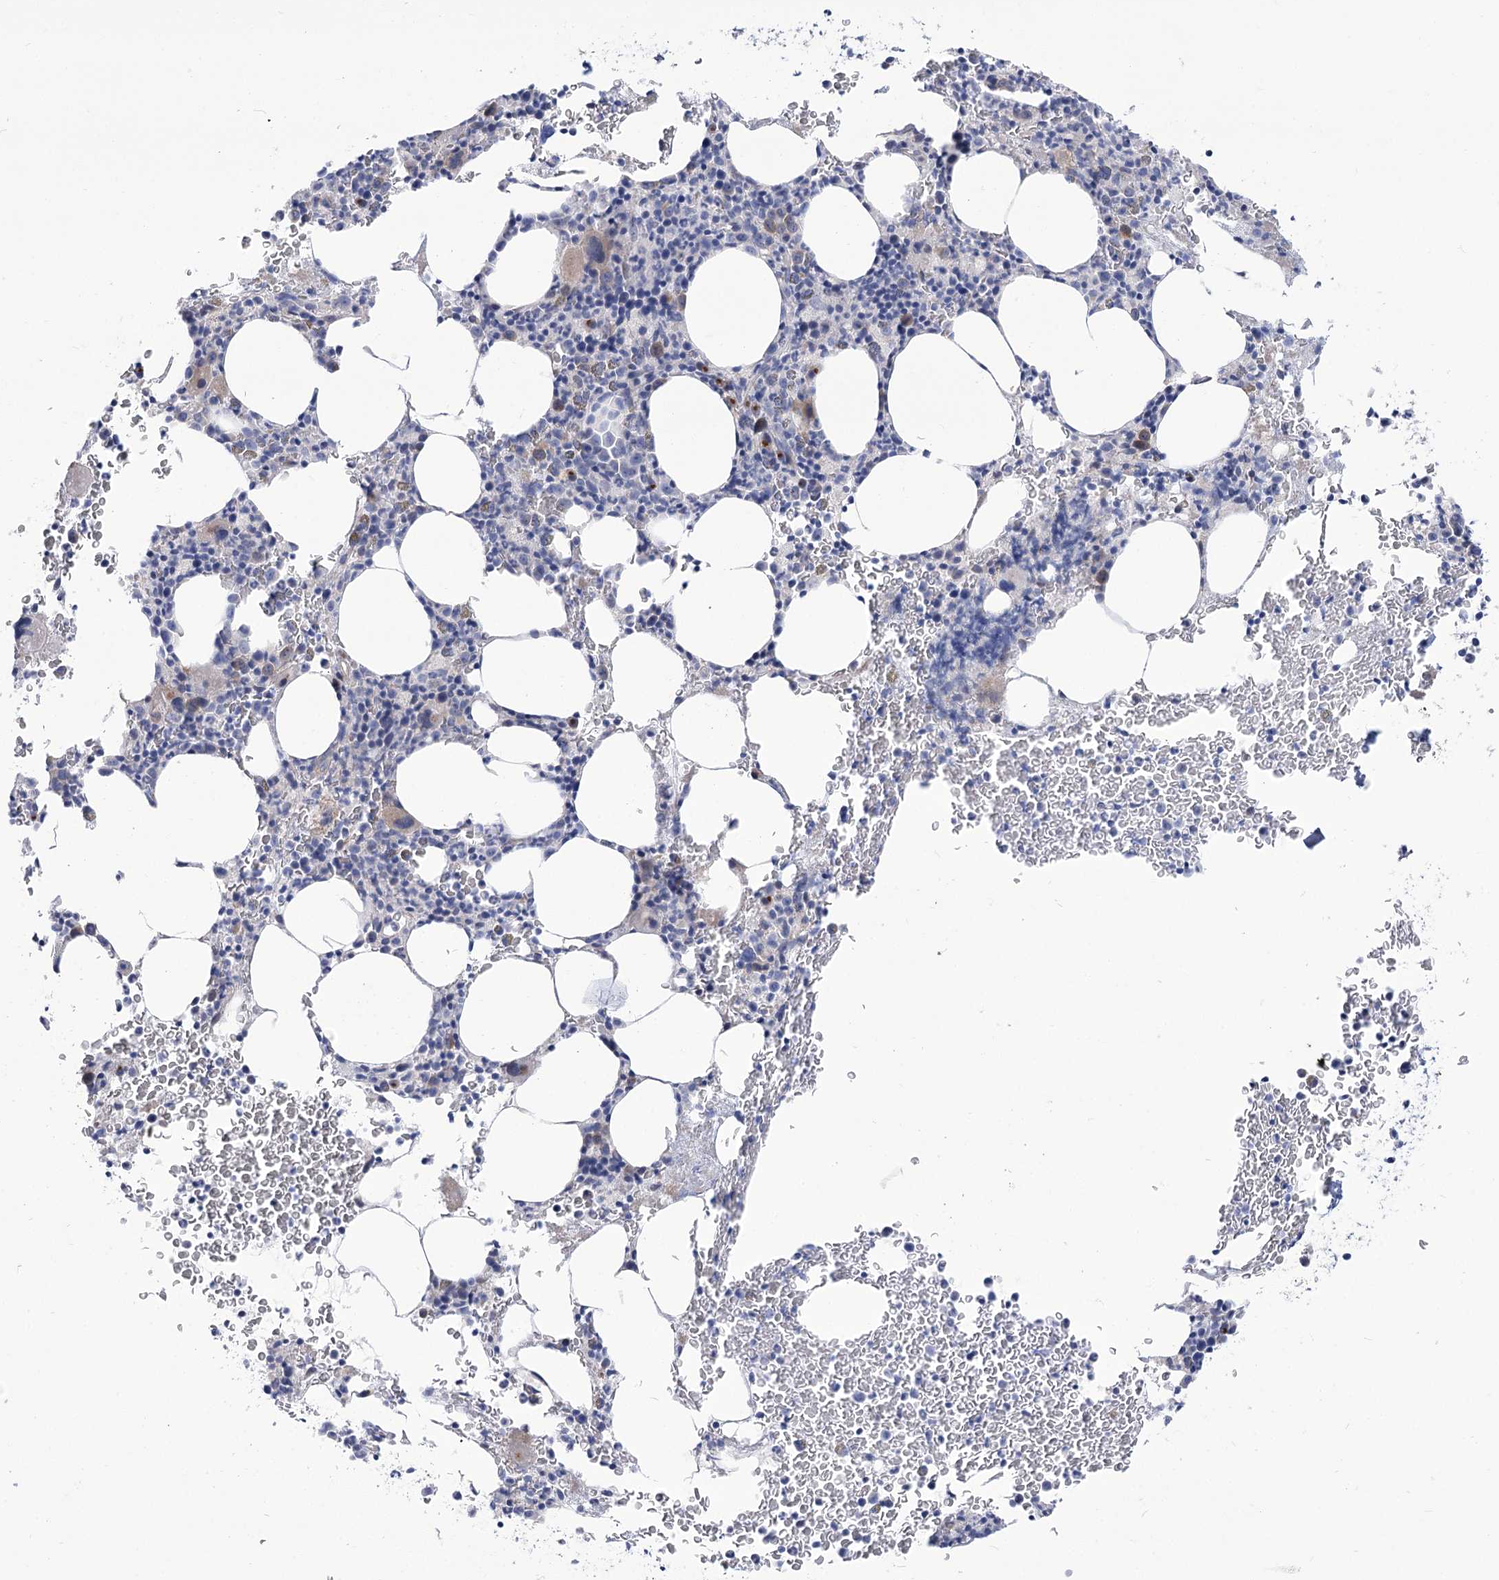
{"staining": {"intensity": "negative", "quantity": "none", "location": "none"}, "tissue": "bone marrow", "cell_type": "Hematopoietic cells", "image_type": "normal", "snomed": [{"axis": "morphology", "description": "Normal tissue, NOS"}, {"axis": "topography", "description": "Bone marrow"}], "caption": "Unremarkable bone marrow was stained to show a protein in brown. There is no significant staining in hematopoietic cells.", "gene": "SUOX", "patient": {"sex": "male", "age": 79}}